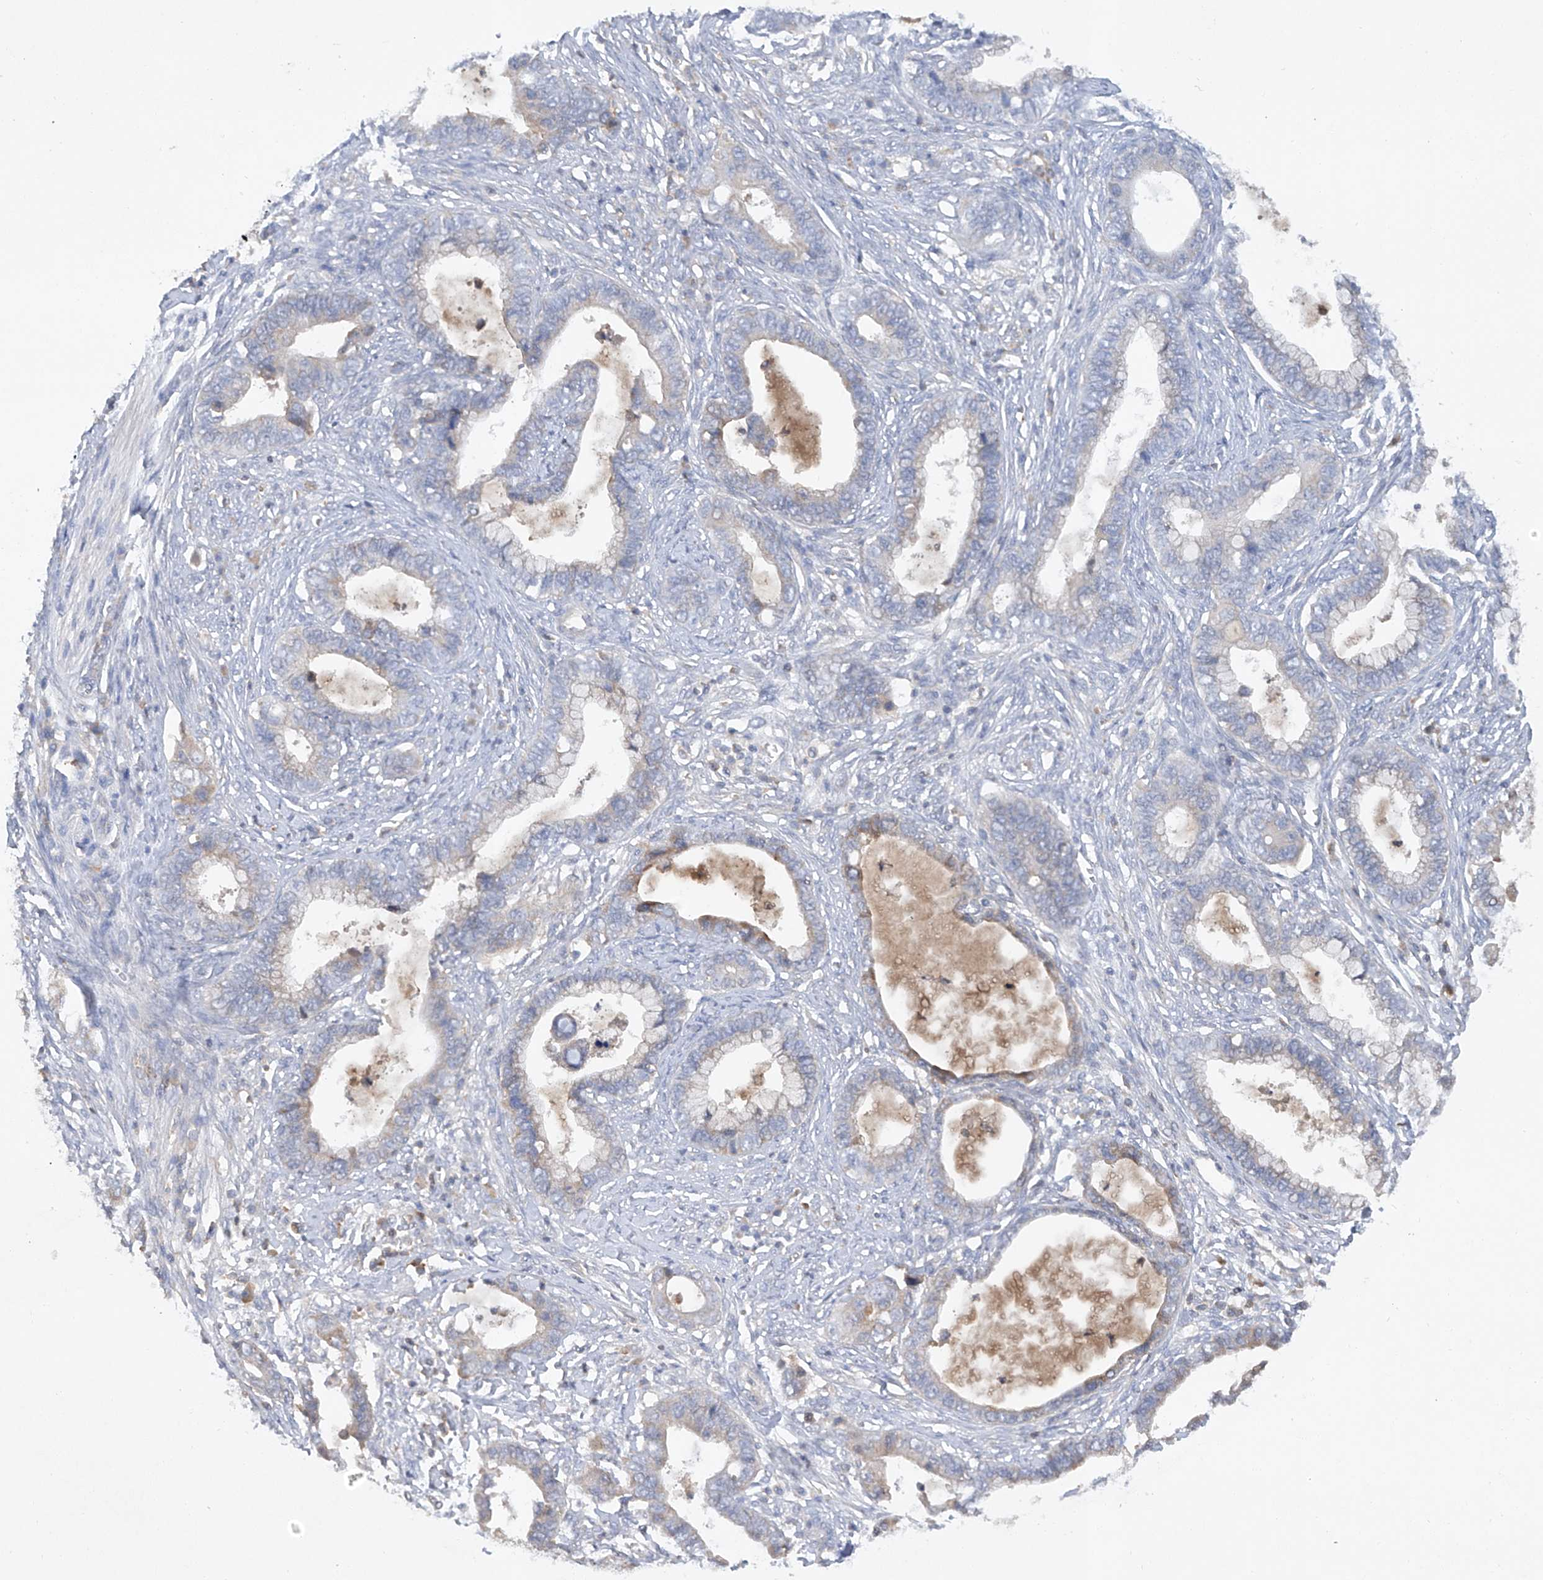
{"staining": {"intensity": "negative", "quantity": "none", "location": "none"}, "tissue": "cervical cancer", "cell_type": "Tumor cells", "image_type": "cancer", "snomed": [{"axis": "morphology", "description": "Adenocarcinoma, NOS"}, {"axis": "topography", "description": "Cervix"}], "caption": "Tumor cells are negative for protein expression in human cervical cancer.", "gene": "HAS3", "patient": {"sex": "female", "age": 44}}